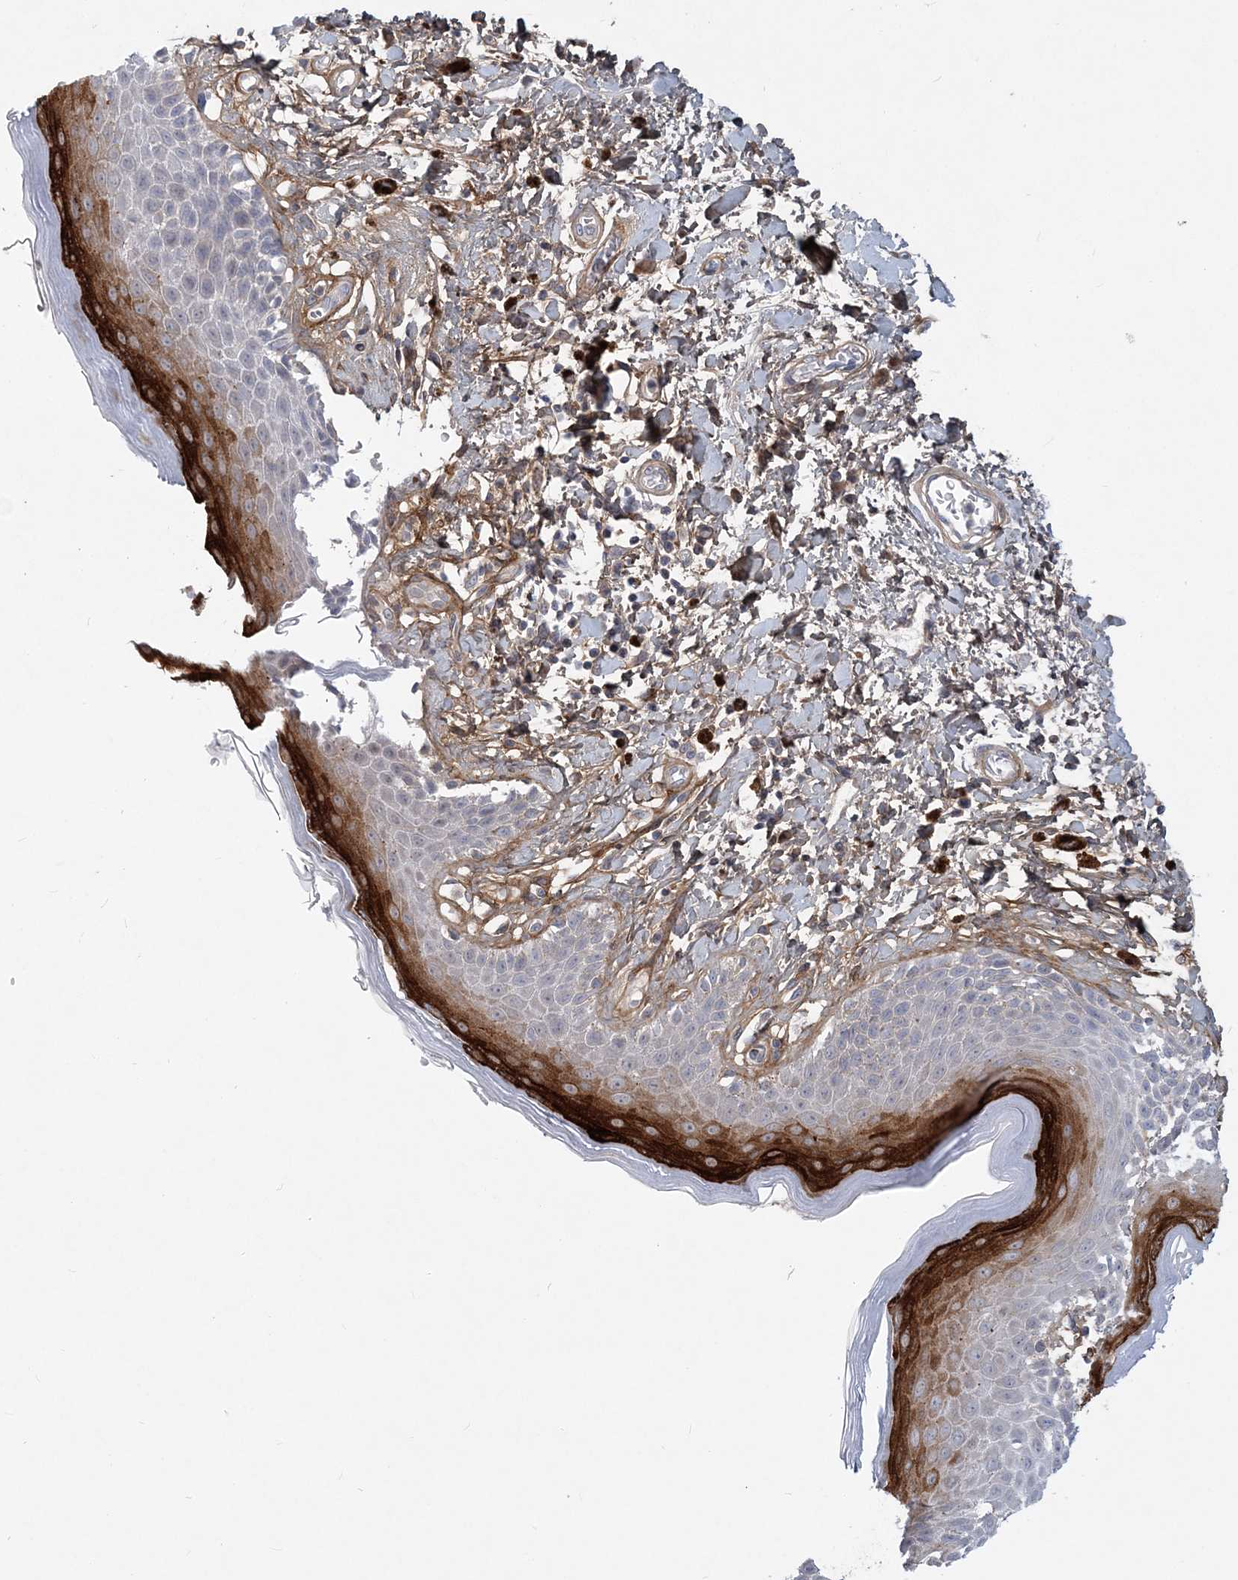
{"staining": {"intensity": "strong", "quantity": "<25%", "location": "cytoplasmic/membranous"}, "tissue": "skin", "cell_type": "Epidermal cells", "image_type": "normal", "snomed": [{"axis": "morphology", "description": "Normal tissue, NOS"}, {"axis": "topography", "description": "Anal"}], "caption": "Strong cytoplasmic/membranous staining for a protein is present in about <25% of epidermal cells of normal skin using immunohistochemistry (IHC).", "gene": "GMPPA", "patient": {"sex": "female", "age": 78}}